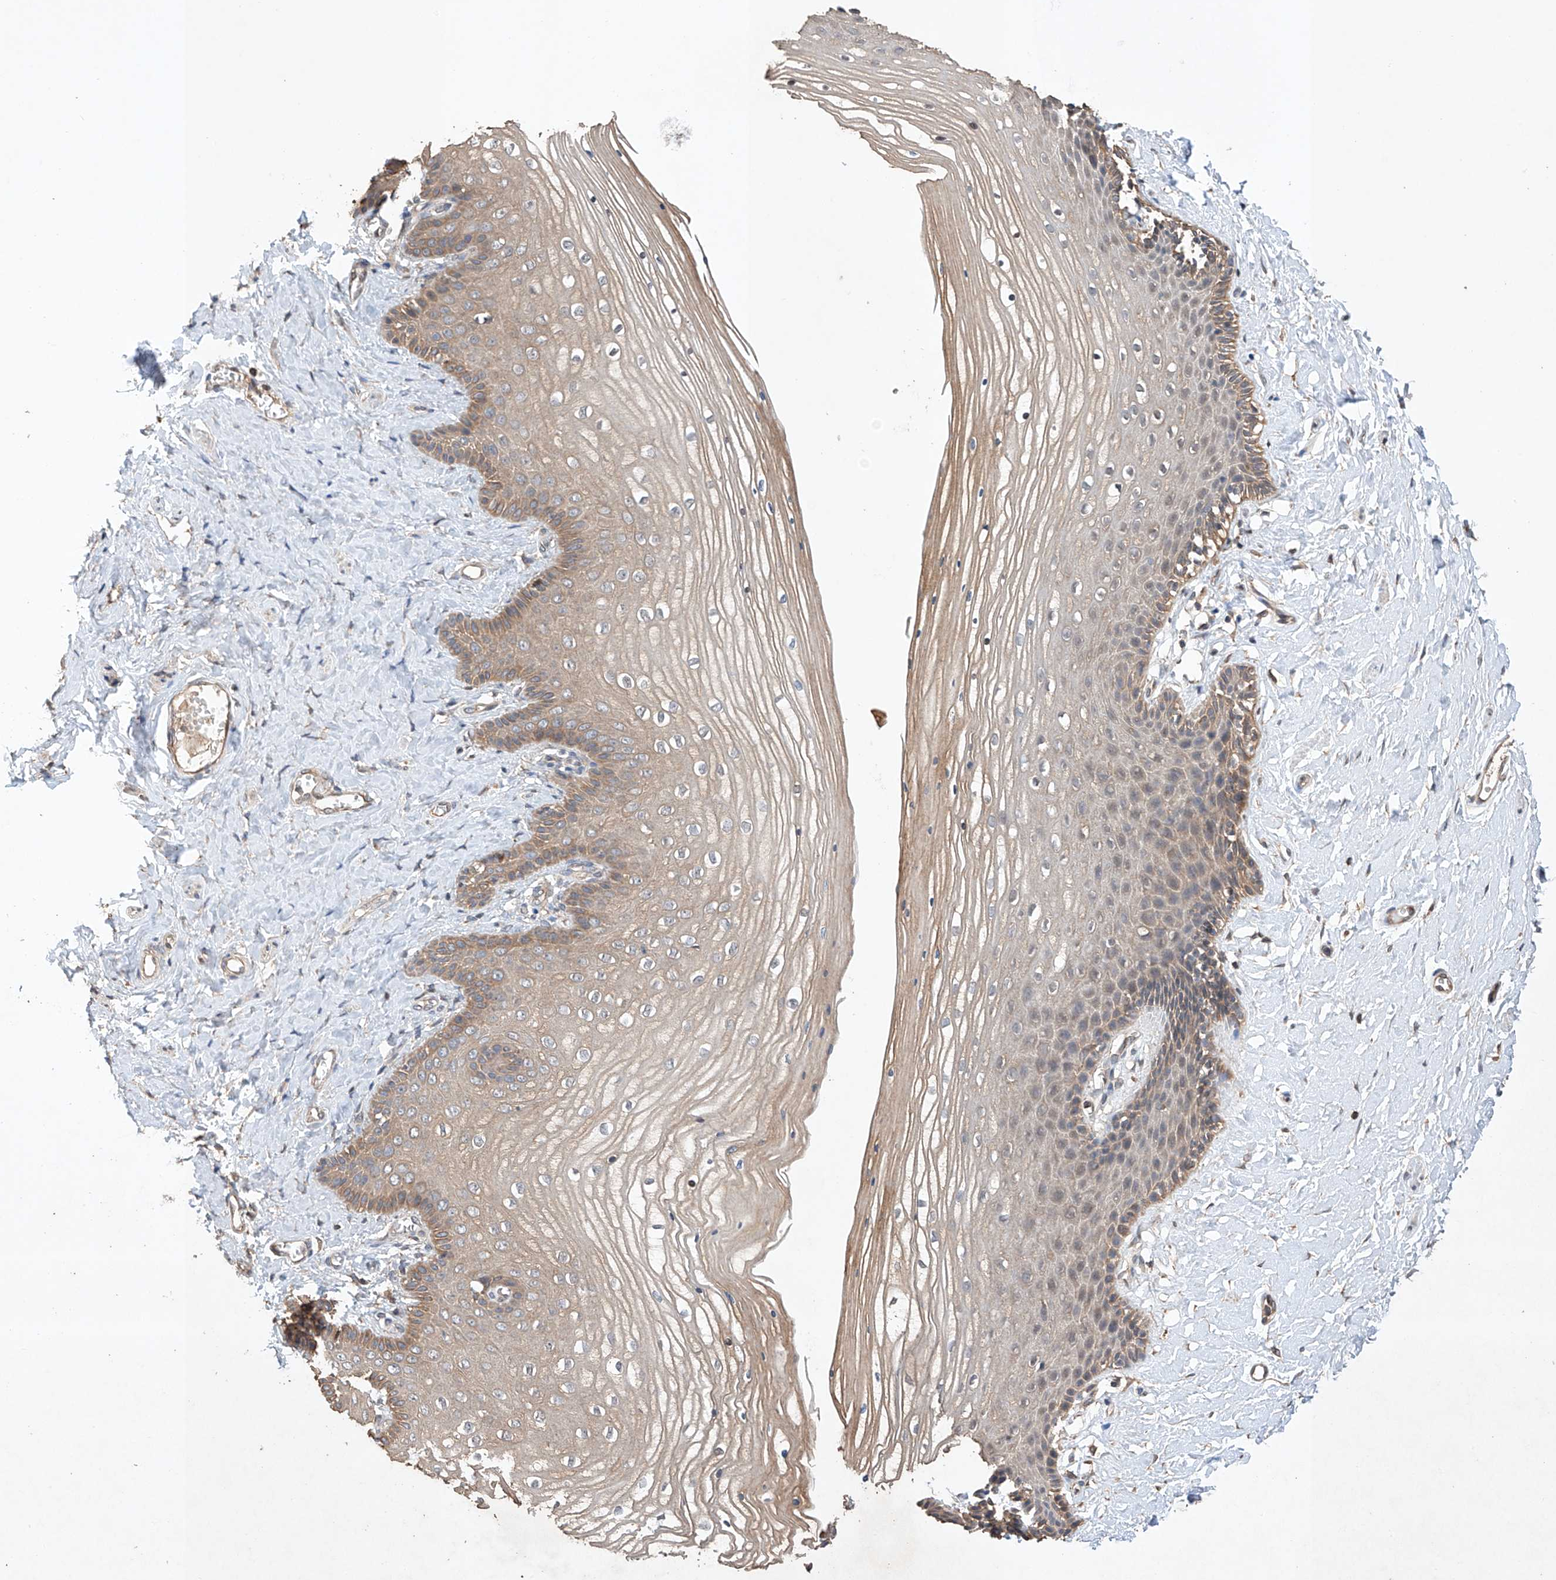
{"staining": {"intensity": "weak", "quantity": "25%-75%", "location": "cytoplasmic/membranous"}, "tissue": "vagina", "cell_type": "Squamous epithelial cells", "image_type": "normal", "snomed": [{"axis": "morphology", "description": "Normal tissue, NOS"}, {"axis": "topography", "description": "Vagina"}, {"axis": "topography", "description": "Cervix"}], "caption": "Vagina stained with DAB (3,3'-diaminobenzidine) IHC reveals low levels of weak cytoplasmic/membranous positivity in about 25%-75% of squamous epithelial cells.", "gene": "LURAP1", "patient": {"sex": "female", "age": 40}}